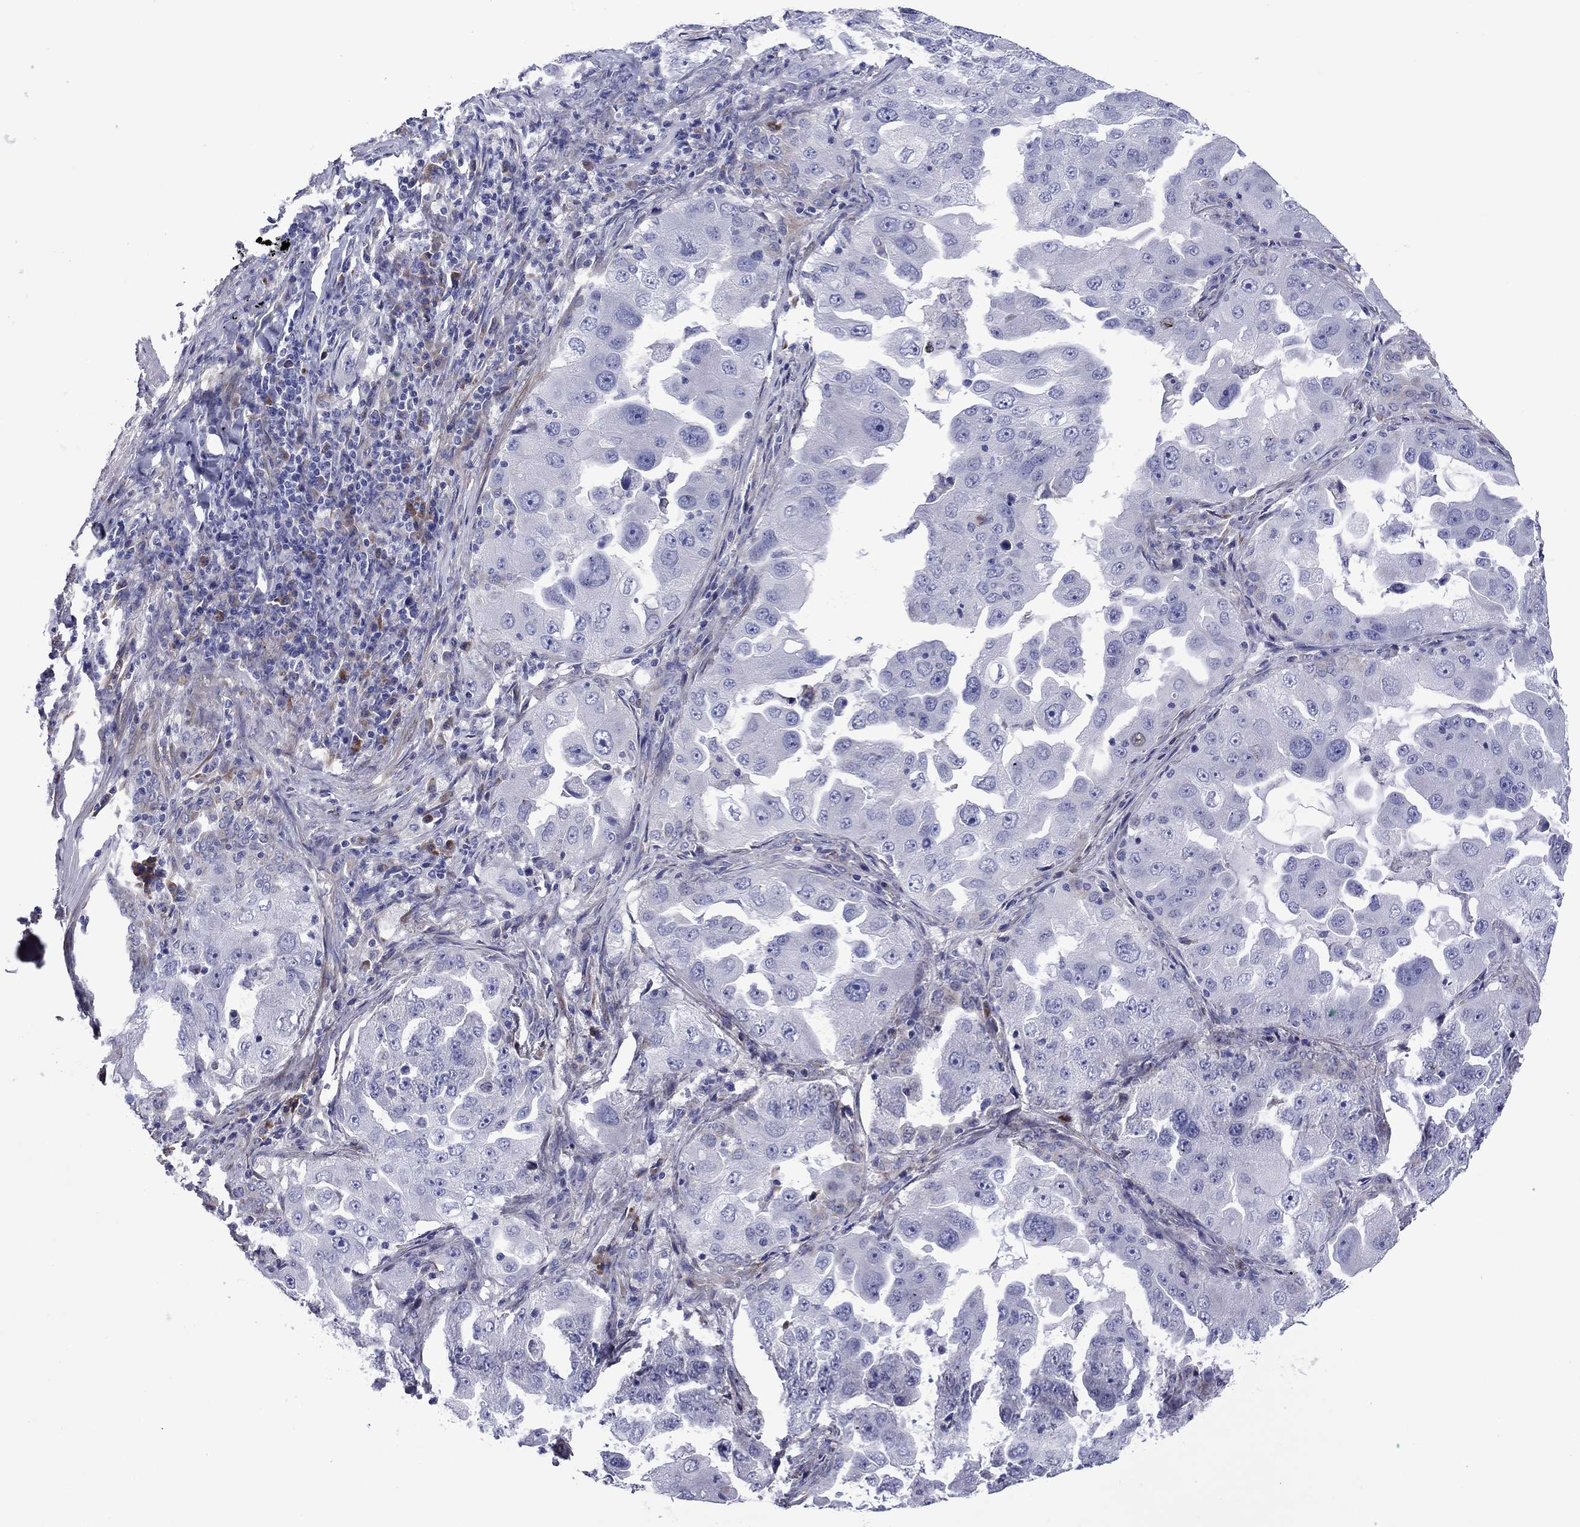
{"staining": {"intensity": "negative", "quantity": "none", "location": "none"}, "tissue": "lung cancer", "cell_type": "Tumor cells", "image_type": "cancer", "snomed": [{"axis": "morphology", "description": "Adenocarcinoma, NOS"}, {"axis": "topography", "description": "Lung"}], "caption": "DAB immunohistochemical staining of human lung cancer (adenocarcinoma) shows no significant positivity in tumor cells.", "gene": "HSPG2", "patient": {"sex": "female", "age": 61}}